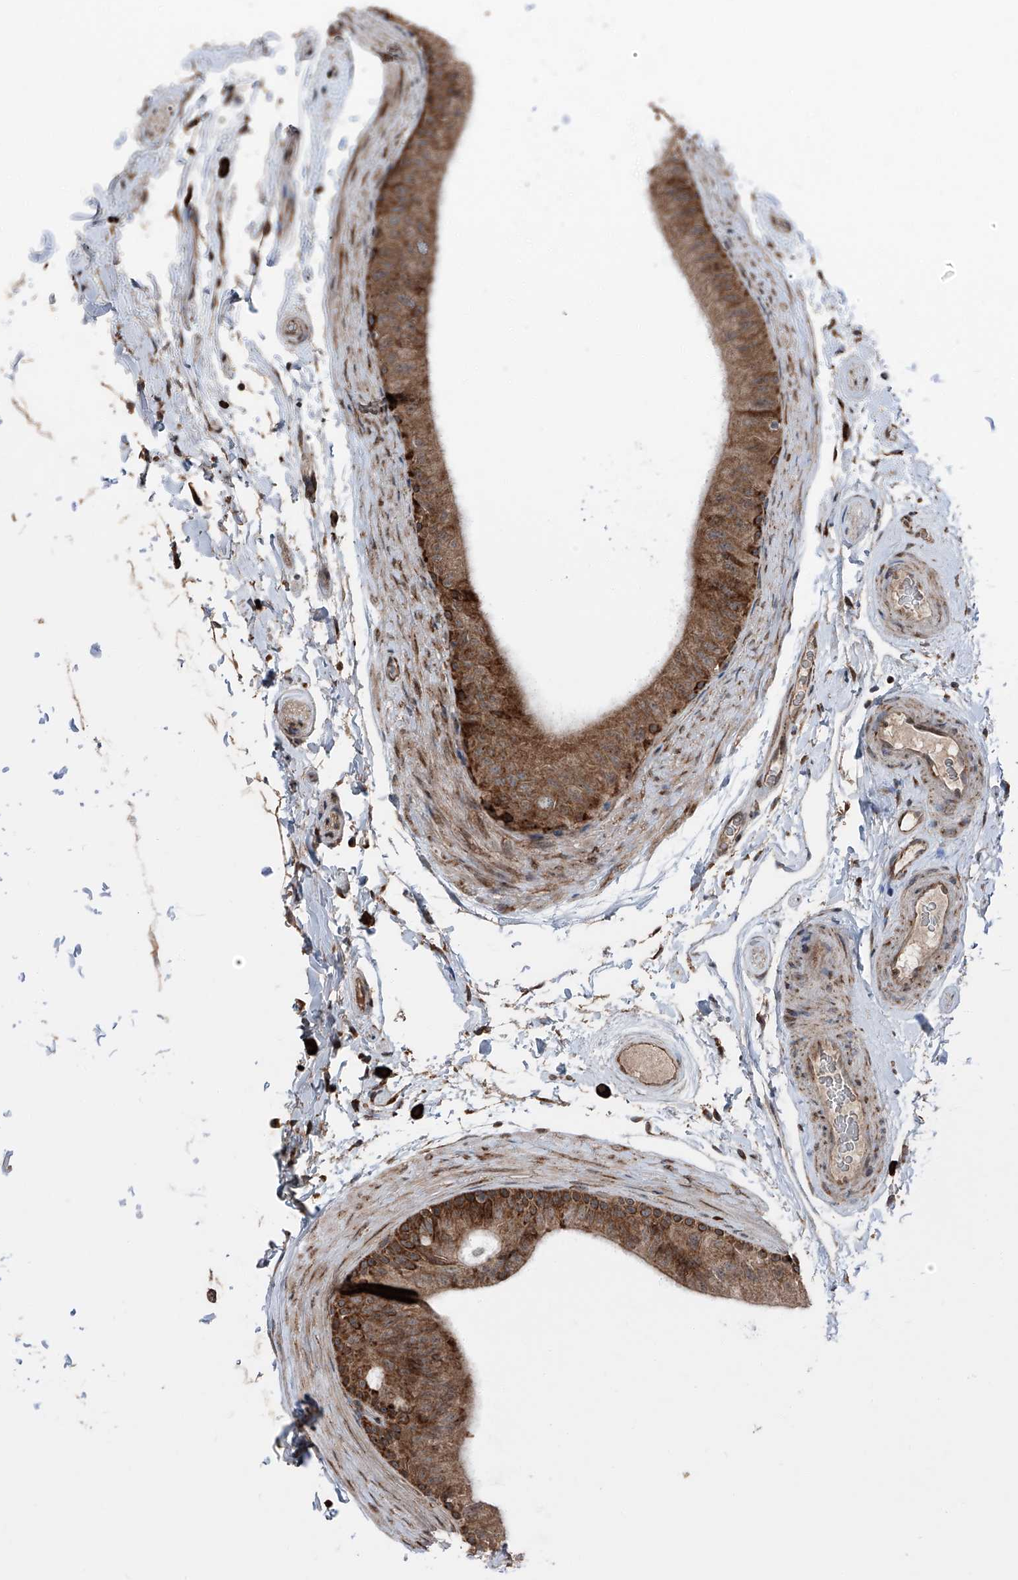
{"staining": {"intensity": "moderate", "quantity": ">75%", "location": "cytoplasmic/membranous"}, "tissue": "epididymis", "cell_type": "Glandular cells", "image_type": "normal", "snomed": [{"axis": "morphology", "description": "Normal tissue, NOS"}, {"axis": "topography", "description": "Epididymis"}], "caption": "This histopathology image displays normal epididymis stained with immunohistochemistry to label a protein in brown. The cytoplasmic/membranous of glandular cells show moderate positivity for the protein. Nuclei are counter-stained blue.", "gene": "LIMK1", "patient": {"sex": "male", "age": 49}}